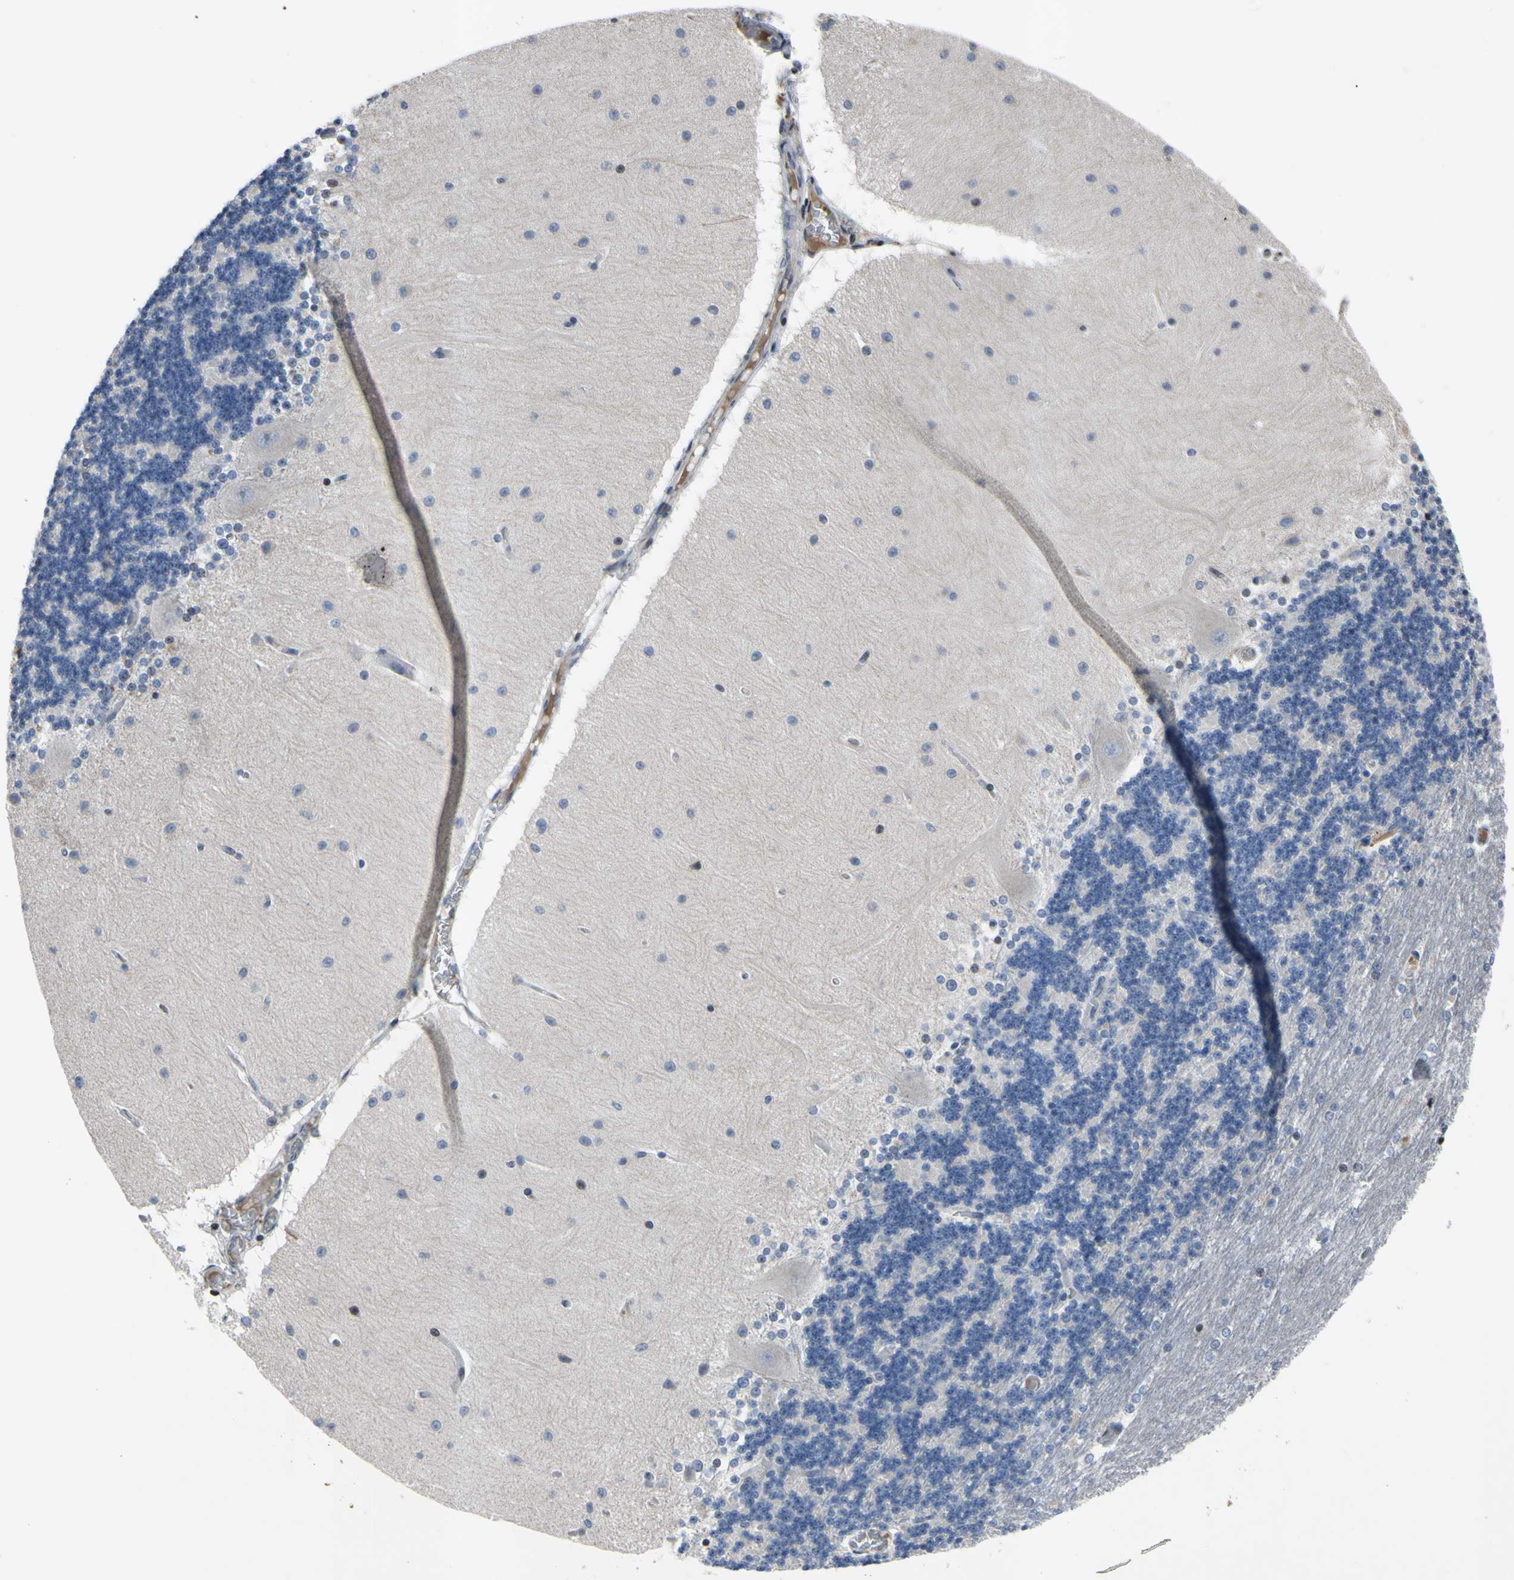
{"staining": {"intensity": "negative", "quantity": "none", "location": "none"}, "tissue": "cerebellum", "cell_type": "Cells in granular layer", "image_type": "normal", "snomed": [{"axis": "morphology", "description": "Normal tissue, NOS"}, {"axis": "topography", "description": "Cerebellum"}], "caption": "An immunohistochemistry histopathology image of normal cerebellum is shown. There is no staining in cells in granular layer of cerebellum.", "gene": "ARG1", "patient": {"sex": "female", "age": 54}}